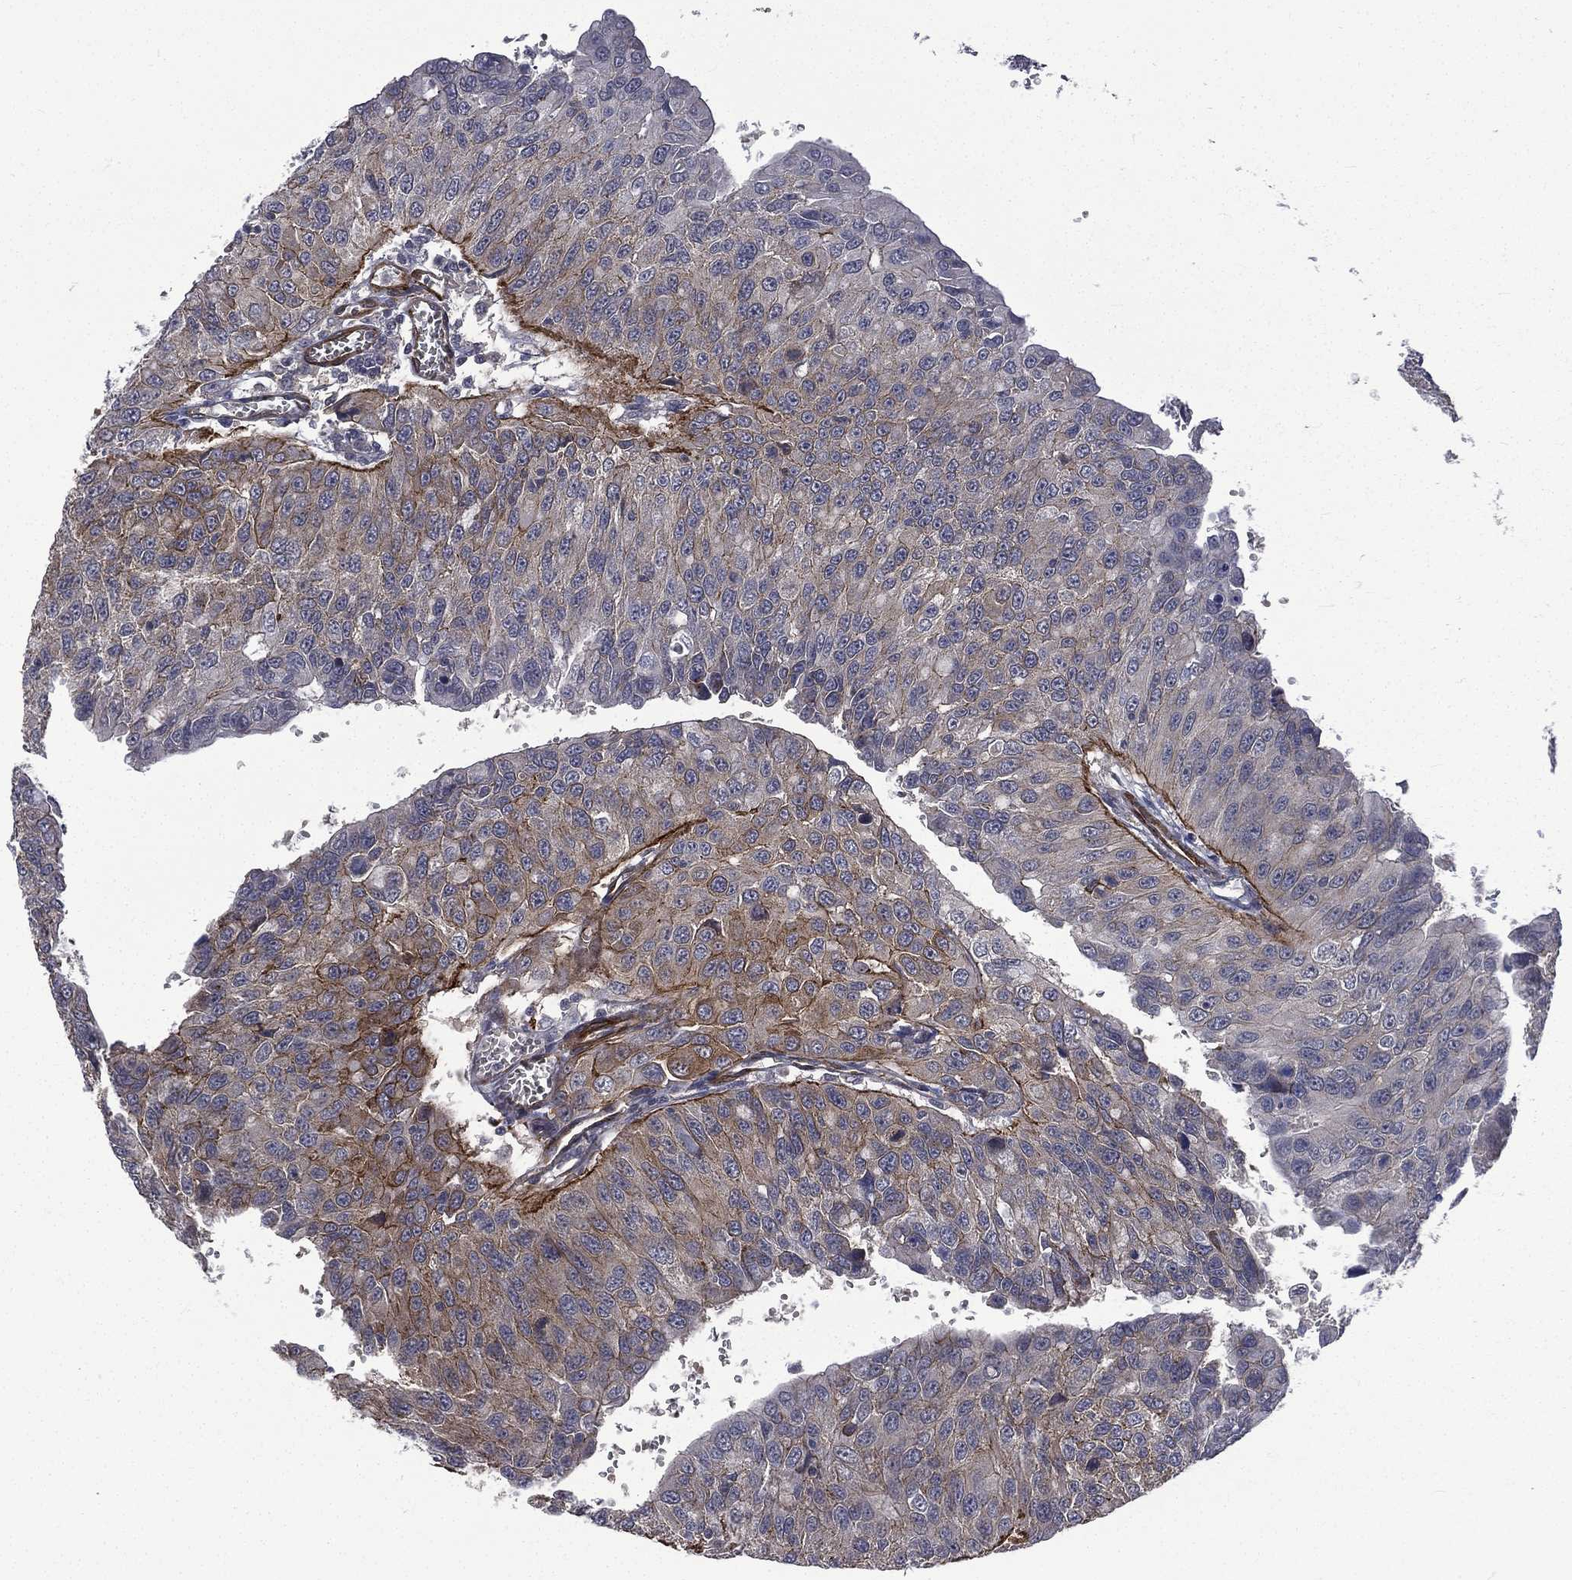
{"staining": {"intensity": "moderate", "quantity": "<25%", "location": "cytoplasmic/membranous"}, "tissue": "urothelial cancer", "cell_type": "Tumor cells", "image_type": "cancer", "snomed": [{"axis": "morphology", "description": "Urothelial carcinoma, NOS"}, {"axis": "morphology", "description": "Urothelial carcinoma, High grade"}, {"axis": "topography", "description": "Urinary bladder"}], "caption": "Protein expression analysis of human urothelial cancer reveals moderate cytoplasmic/membranous staining in about <25% of tumor cells.", "gene": "PPFIBP1", "patient": {"sex": "female", "age": 73}}